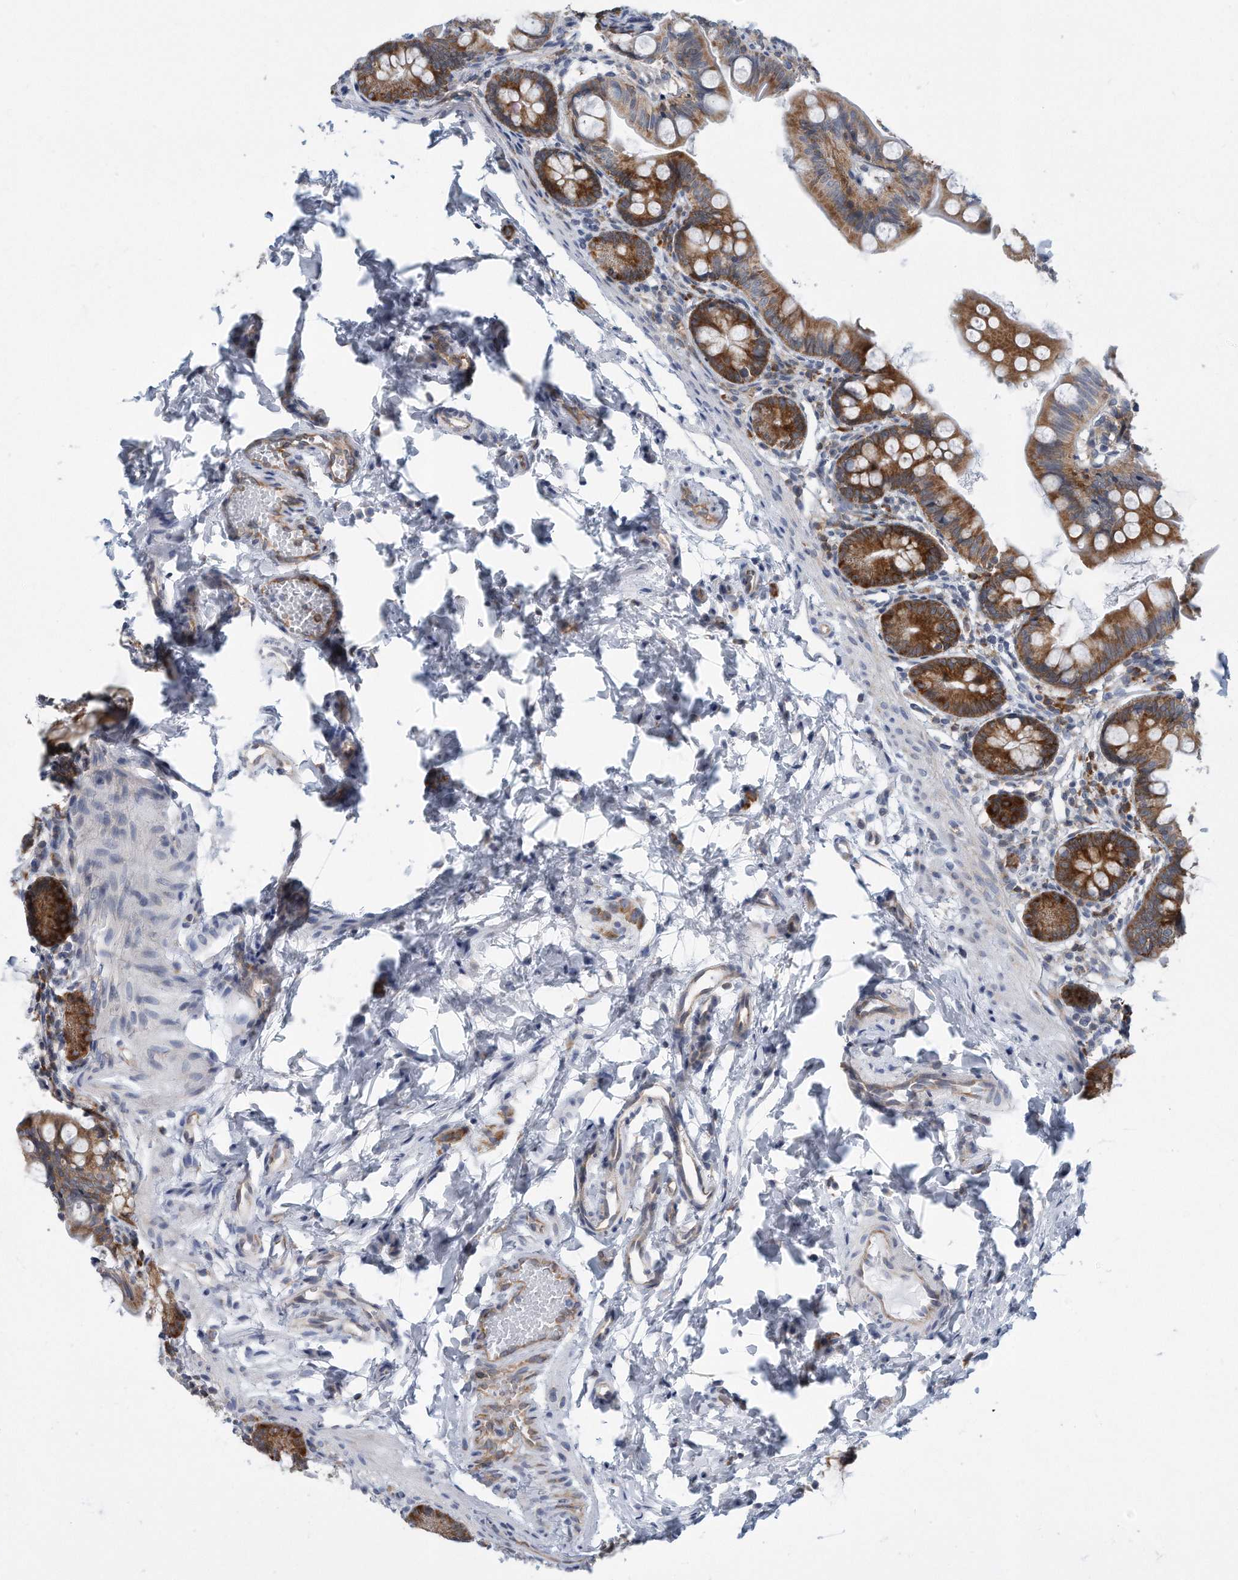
{"staining": {"intensity": "strong", "quantity": ">75%", "location": "cytoplasmic/membranous"}, "tissue": "small intestine", "cell_type": "Glandular cells", "image_type": "normal", "snomed": [{"axis": "morphology", "description": "Normal tissue, NOS"}, {"axis": "topography", "description": "Small intestine"}], "caption": "An image of small intestine stained for a protein reveals strong cytoplasmic/membranous brown staining in glandular cells.", "gene": "RPL26L1", "patient": {"sex": "male", "age": 7}}